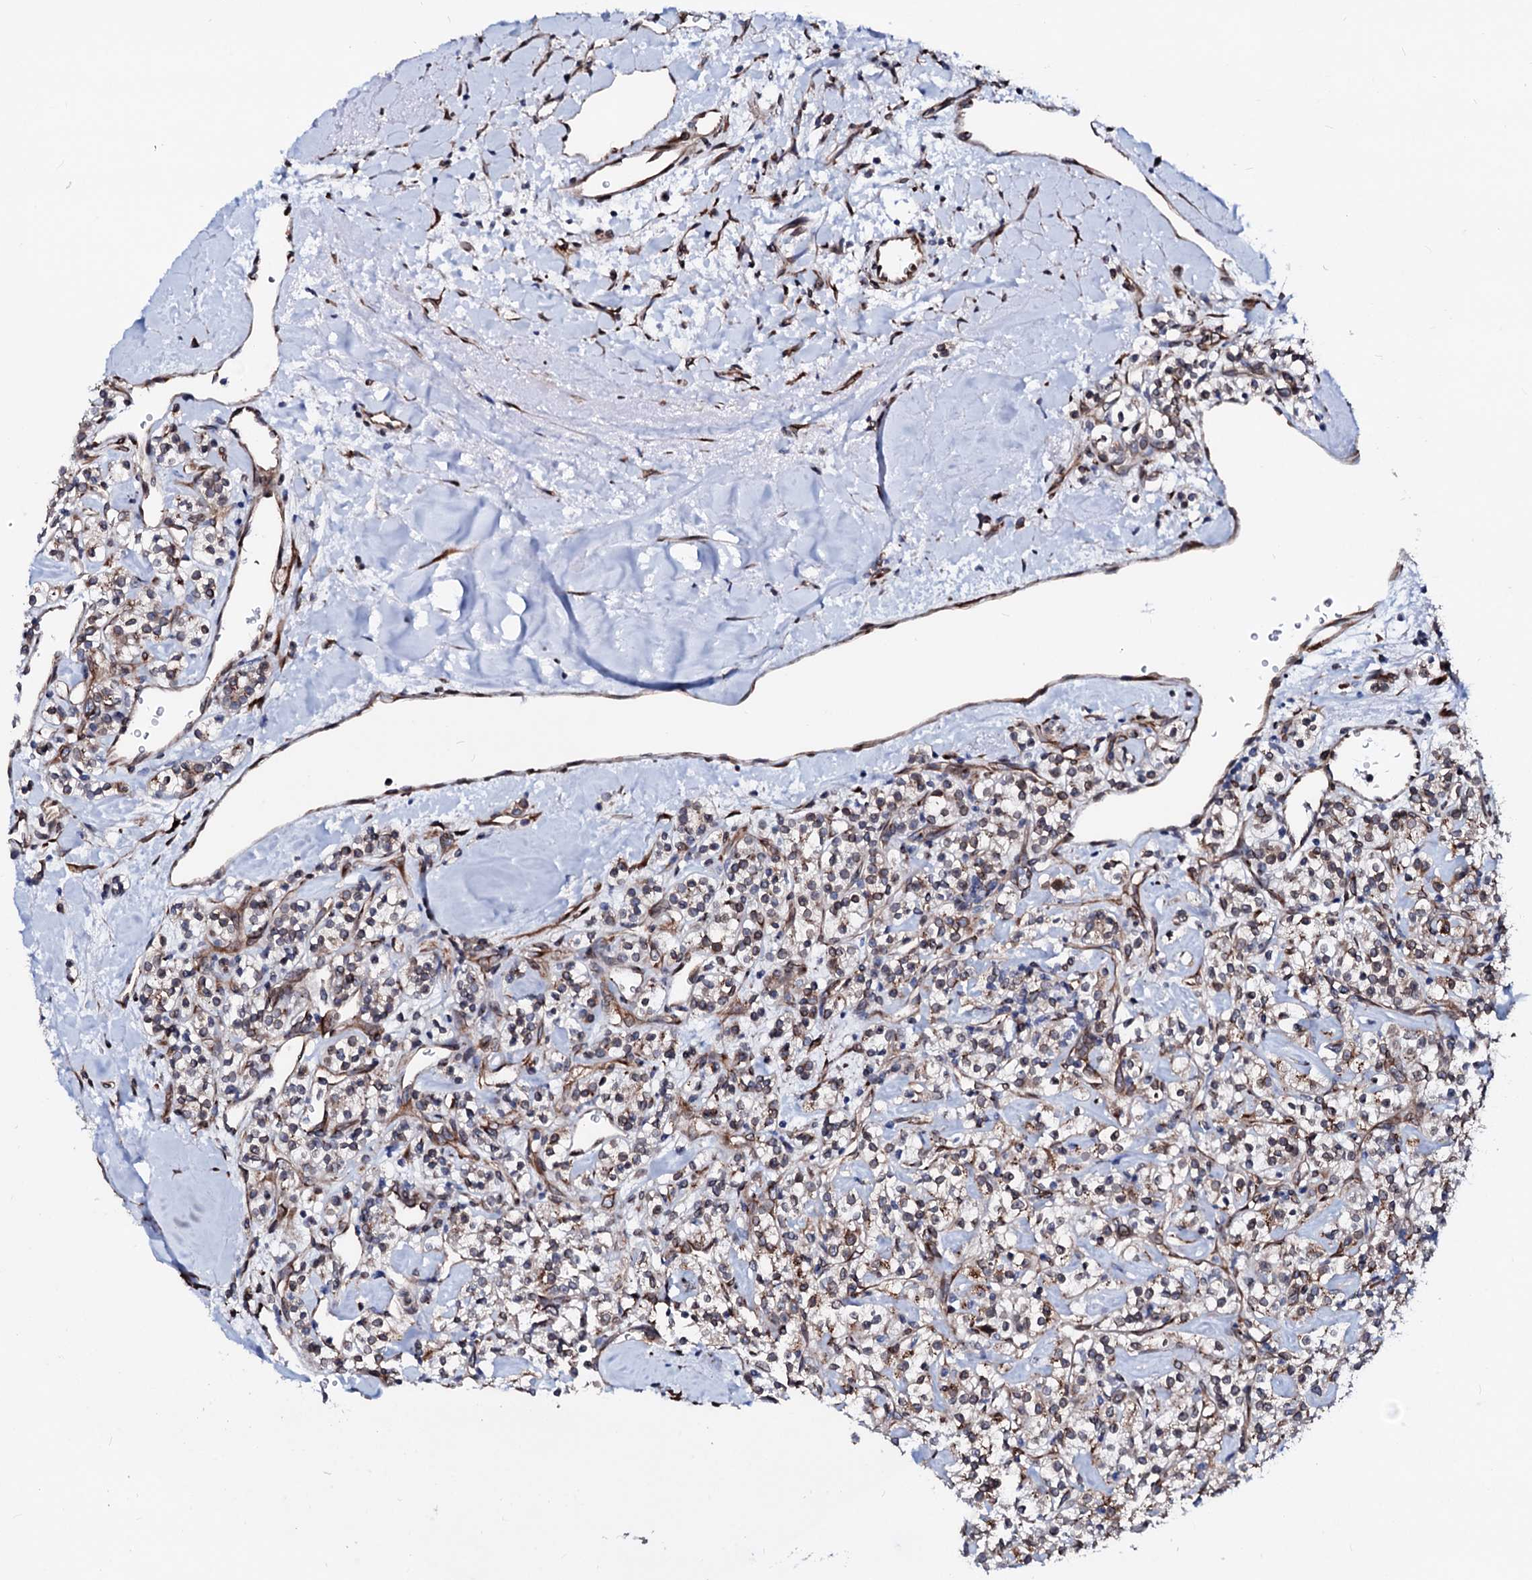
{"staining": {"intensity": "moderate", "quantity": "25%-75%", "location": "cytoplasmic/membranous"}, "tissue": "renal cancer", "cell_type": "Tumor cells", "image_type": "cancer", "snomed": [{"axis": "morphology", "description": "Adenocarcinoma, NOS"}, {"axis": "topography", "description": "Kidney"}], "caption": "The histopathology image displays a brown stain indicating the presence of a protein in the cytoplasmic/membranous of tumor cells in renal cancer (adenocarcinoma).", "gene": "TMCO3", "patient": {"sex": "male", "age": 77}}